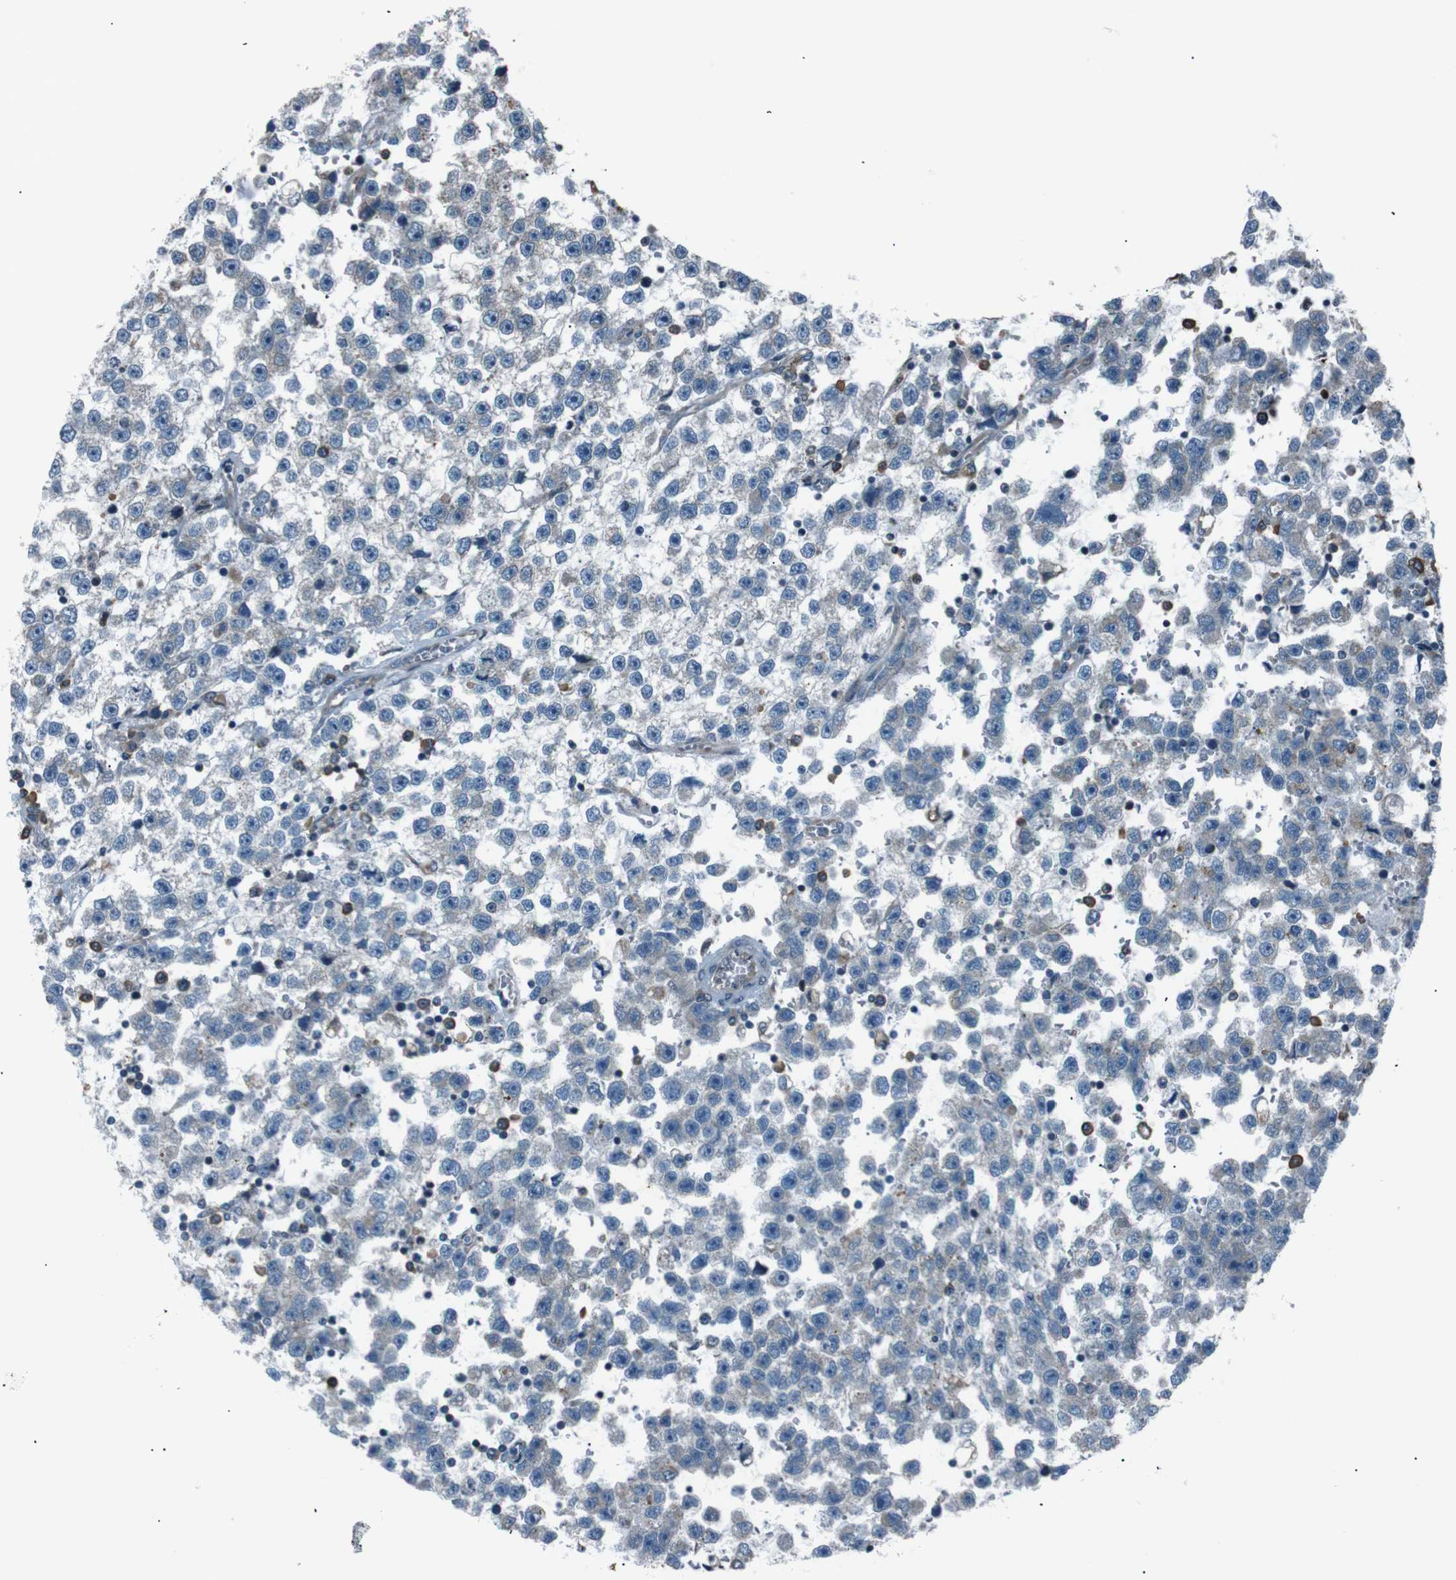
{"staining": {"intensity": "negative", "quantity": "none", "location": "none"}, "tissue": "testis cancer", "cell_type": "Tumor cells", "image_type": "cancer", "snomed": [{"axis": "morphology", "description": "Seminoma, NOS"}, {"axis": "topography", "description": "Testis"}], "caption": "DAB immunohistochemical staining of testis seminoma exhibits no significant positivity in tumor cells.", "gene": "SIGMAR1", "patient": {"sex": "male", "age": 33}}